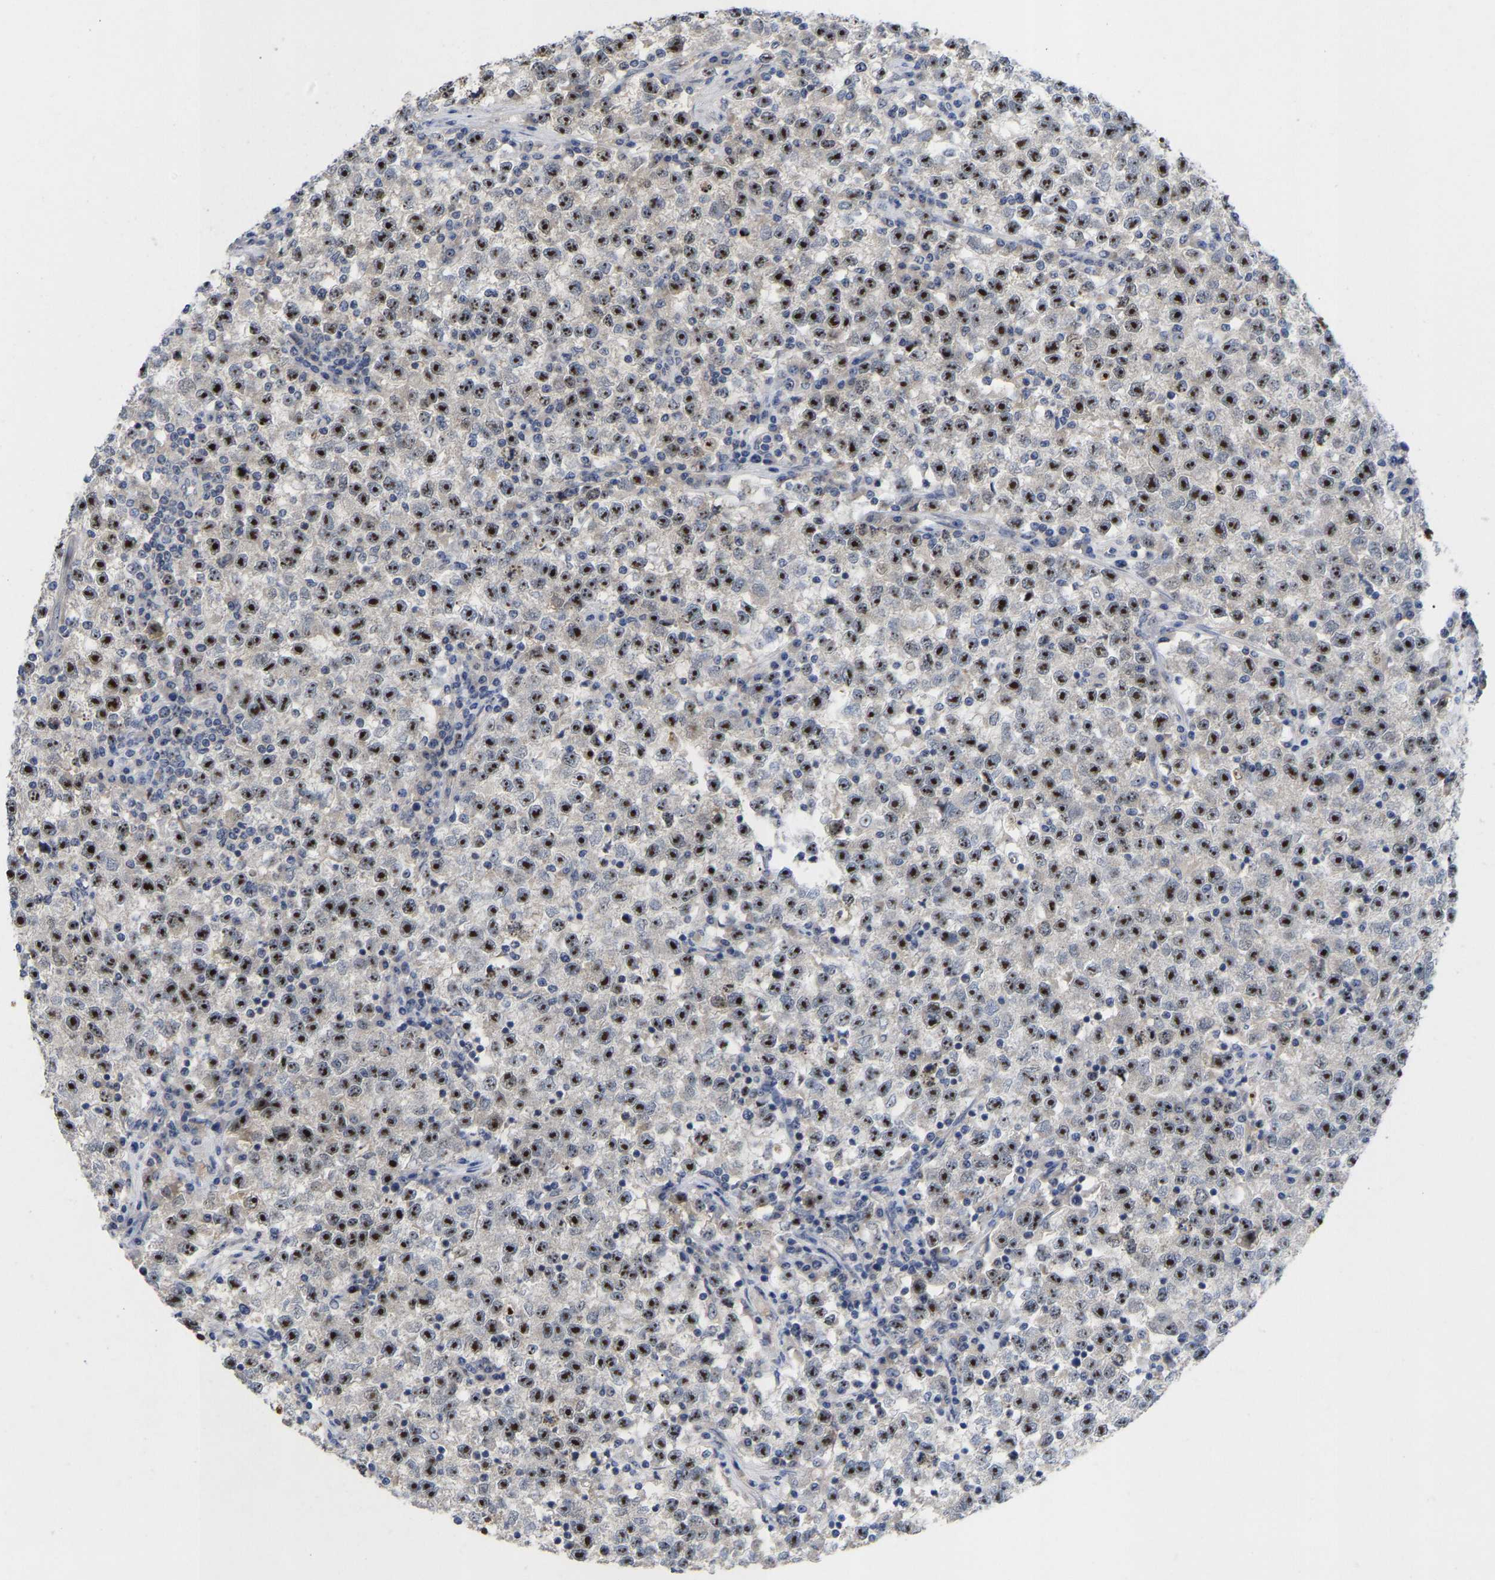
{"staining": {"intensity": "strong", "quantity": ">75%", "location": "nuclear"}, "tissue": "testis cancer", "cell_type": "Tumor cells", "image_type": "cancer", "snomed": [{"axis": "morphology", "description": "Seminoma, NOS"}, {"axis": "topography", "description": "Testis"}], "caption": "Immunohistochemistry histopathology image of human testis seminoma stained for a protein (brown), which shows high levels of strong nuclear positivity in approximately >75% of tumor cells.", "gene": "NLE1", "patient": {"sex": "male", "age": 22}}